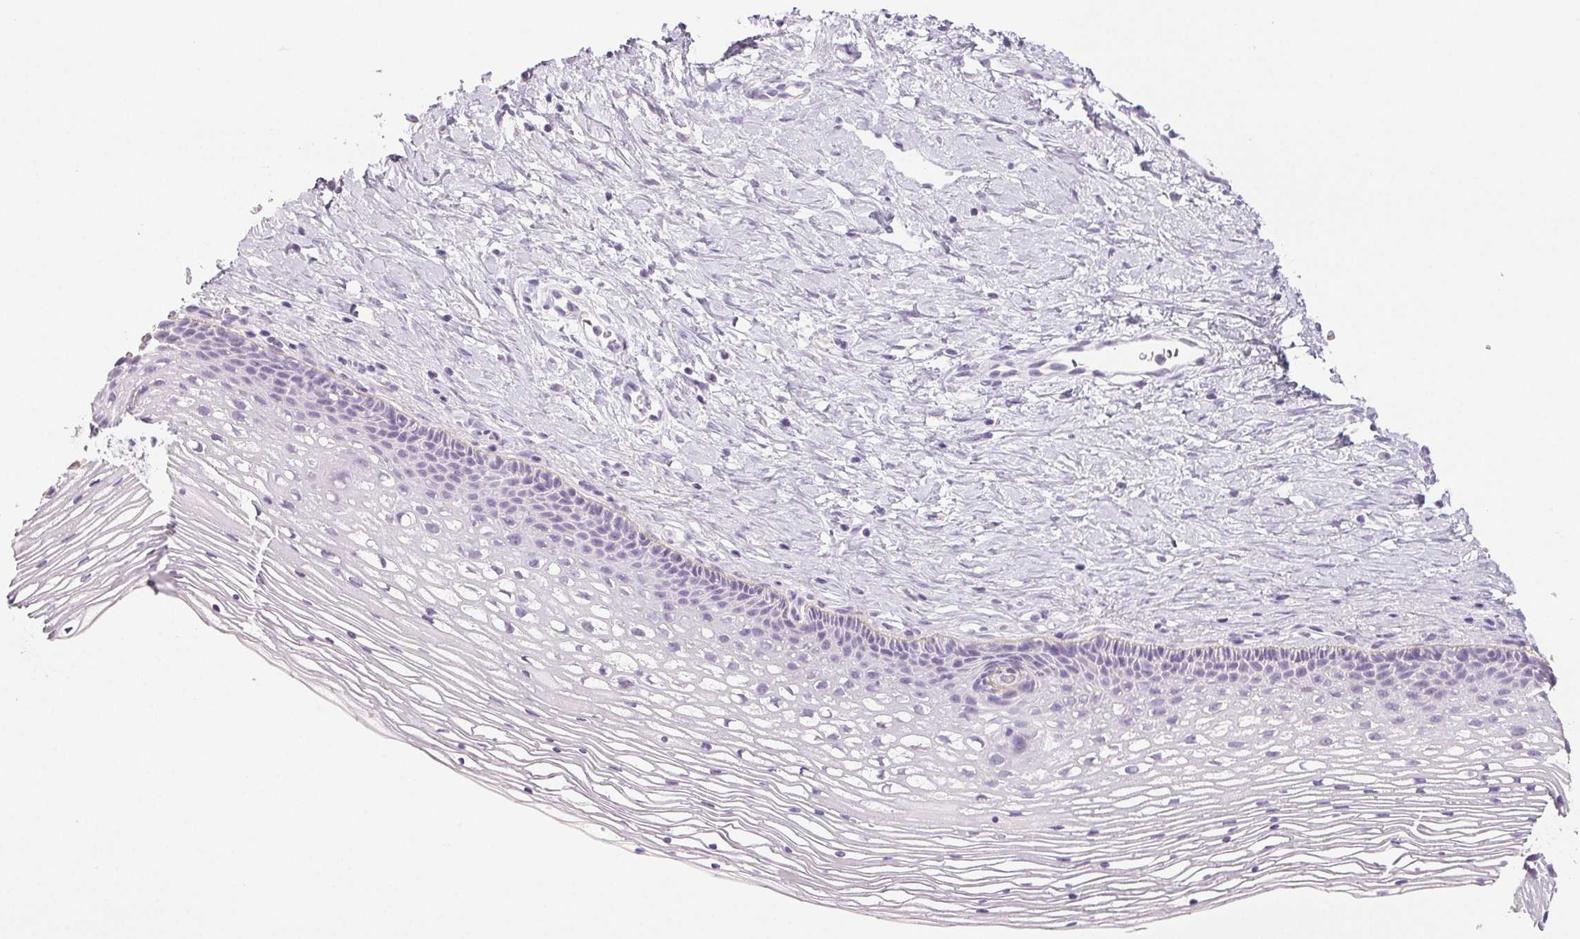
{"staining": {"intensity": "negative", "quantity": "none", "location": "none"}, "tissue": "cervix", "cell_type": "Glandular cells", "image_type": "normal", "snomed": [{"axis": "morphology", "description": "Normal tissue, NOS"}, {"axis": "topography", "description": "Cervix"}], "caption": "The immunohistochemistry histopathology image has no significant expression in glandular cells of cervix.", "gene": "COL7A1", "patient": {"sex": "female", "age": 34}}